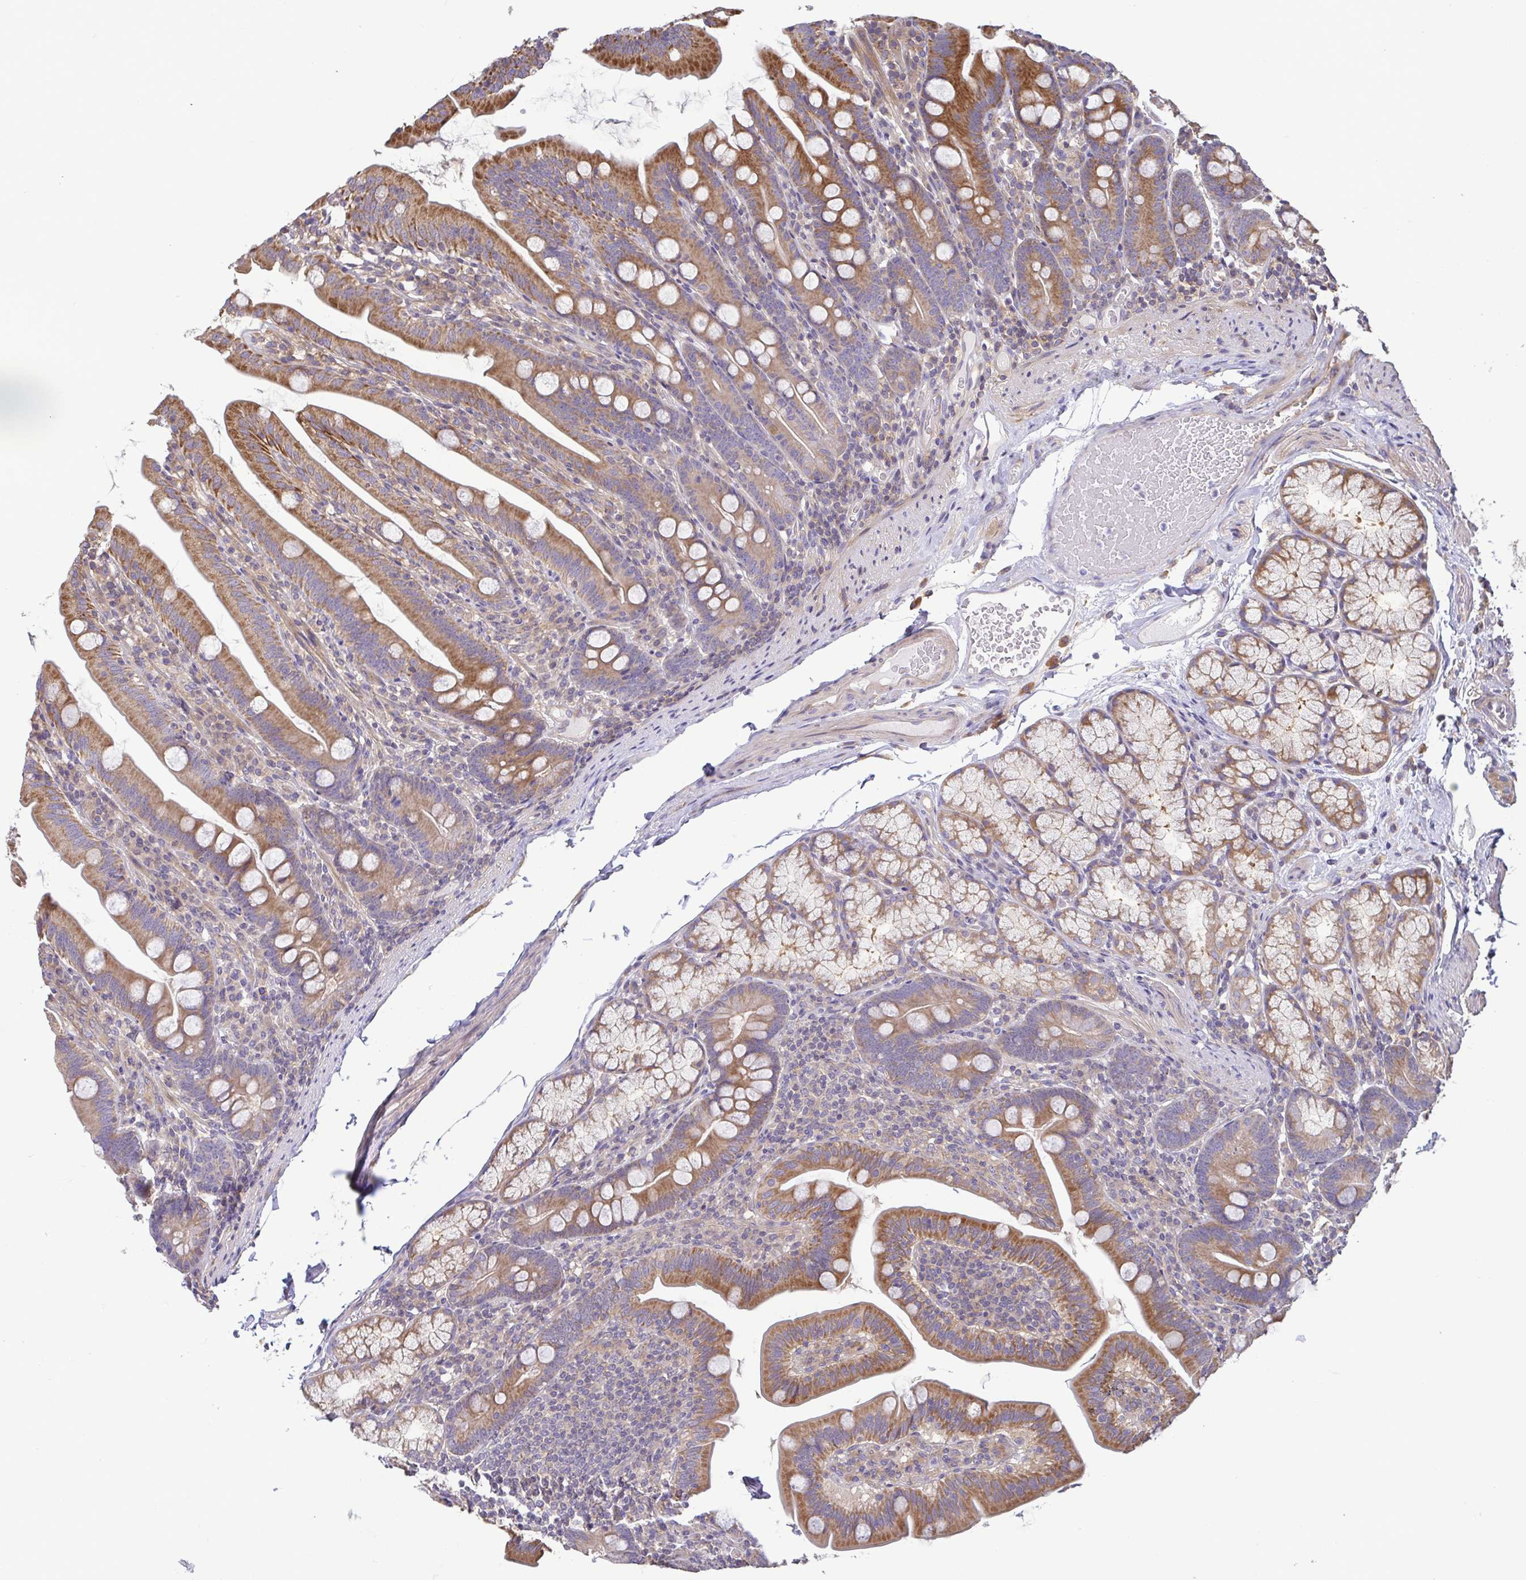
{"staining": {"intensity": "moderate", "quantity": ">75%", "location": "cytoplasmic/membranous"}, "tissue": "duodenum", "cell_type": "Glandular cells", "image_type": "normal", "snomed": [{"axis": "morphology", "description": "Normal tissue, NOS"}, {"axis": "topography", "description": "Duodenum"}], "caption": "Duodenum stained with DAB (3,3'-diaminobenzidine) IHC exhibits medium levels of moderate cytoplasmic/membranous staining in approximately >75% of glandular cells. (Brightfield microscopy of DAB IHC at high magnification).", "gene": "LMF2", "patient": {"sex": "female", "age": 67}}